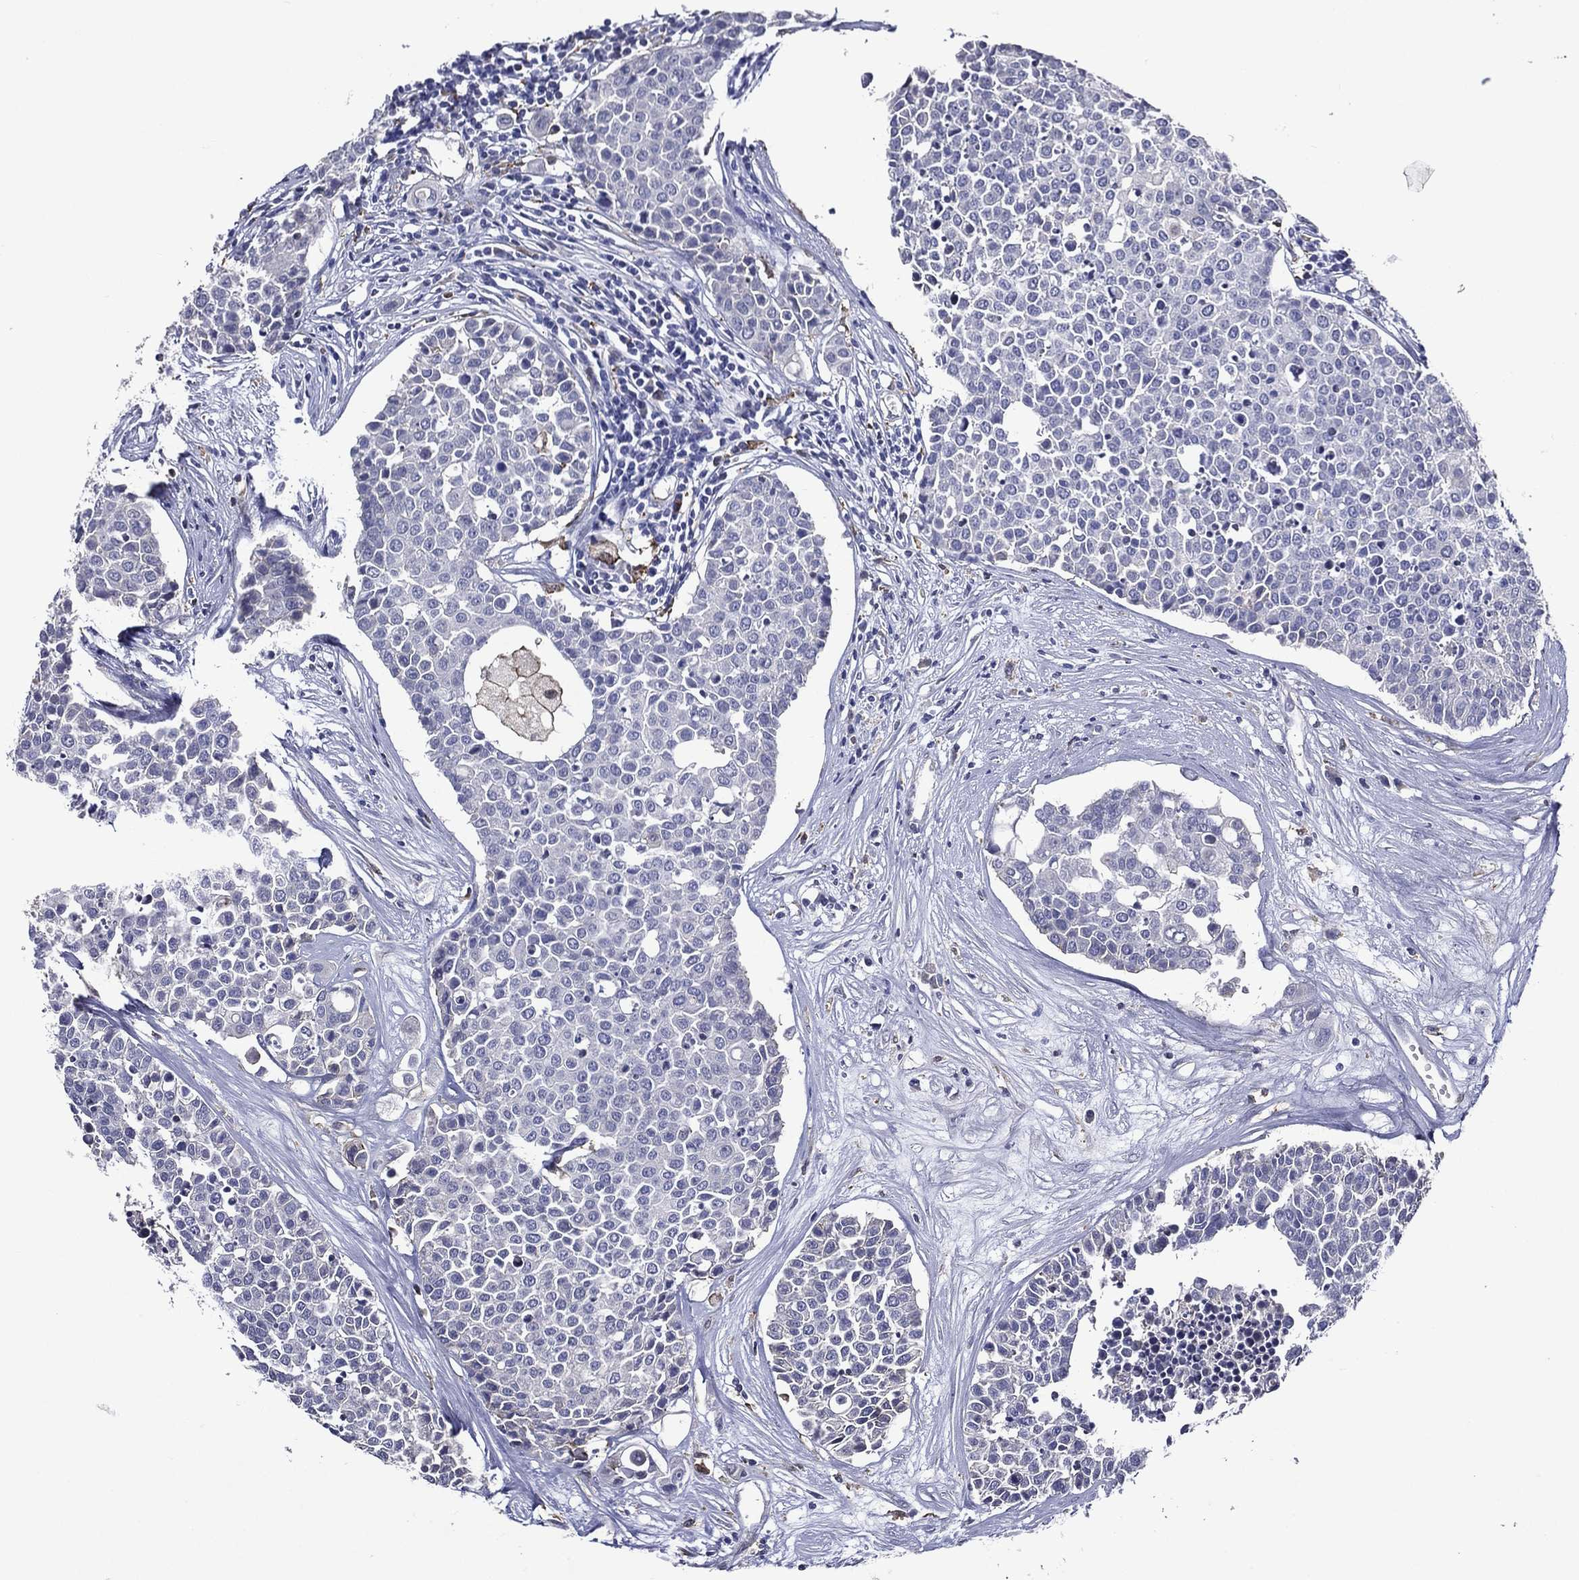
{"staining": {"intensity": "negative", "quantity": "none", "location": "none"}, "tissue": "carcinoid", "cell_type": "Tumor cells", "image_type": "cancer", "snomed": [{"axis": "morphology", "description": "Carcinoid, malignant, NOS"}, {"axis": "topography", "description": "Colon"}], "caption": "Immunohistochemistry image of neoplastic tissue: human carcinoid (malignant) stained with DAB (3,3'-diaminobenzidine) shows no significant protein expression in tumor cells.", "gene": "GPR171", "patient": {"sex": "male", "age": 81}}